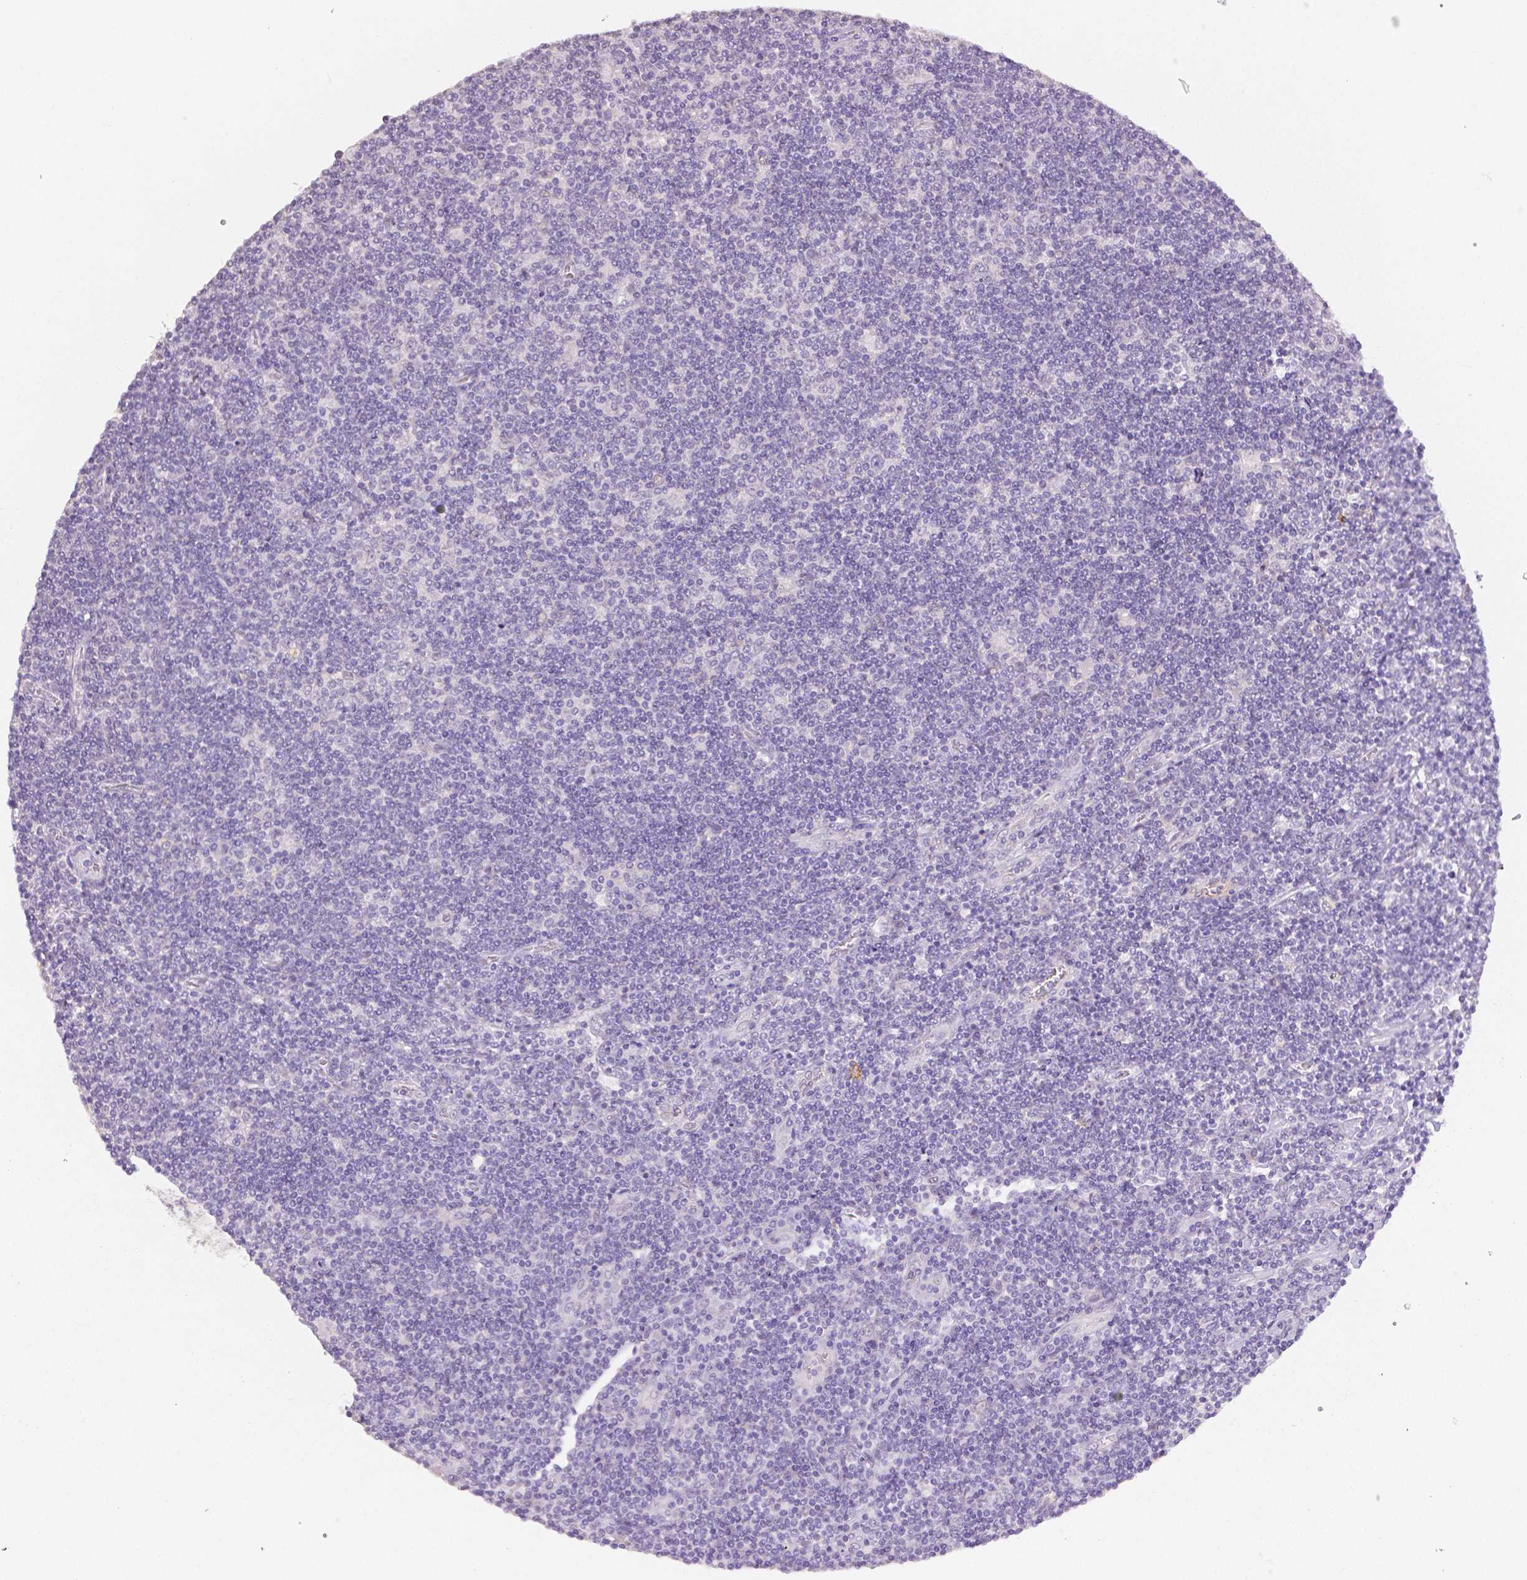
{"staining": {"intensity": "negative", "quantity": "none", "location": "none"}, "tissue": "lymphoma", "cell_type": "Tumor cells", "image_type": "cancer", "snomed": [{"axis": "morphology", "description": "Hodgkin's disease, NOS"}, {"axis": "topography", "description": "Lymph node"}], "caption": "IHC of human Hodgkin's disease shows no positivity in tumor cells.", "gene": "OCLN", "patient": {"sex": "male", "age": 40}}